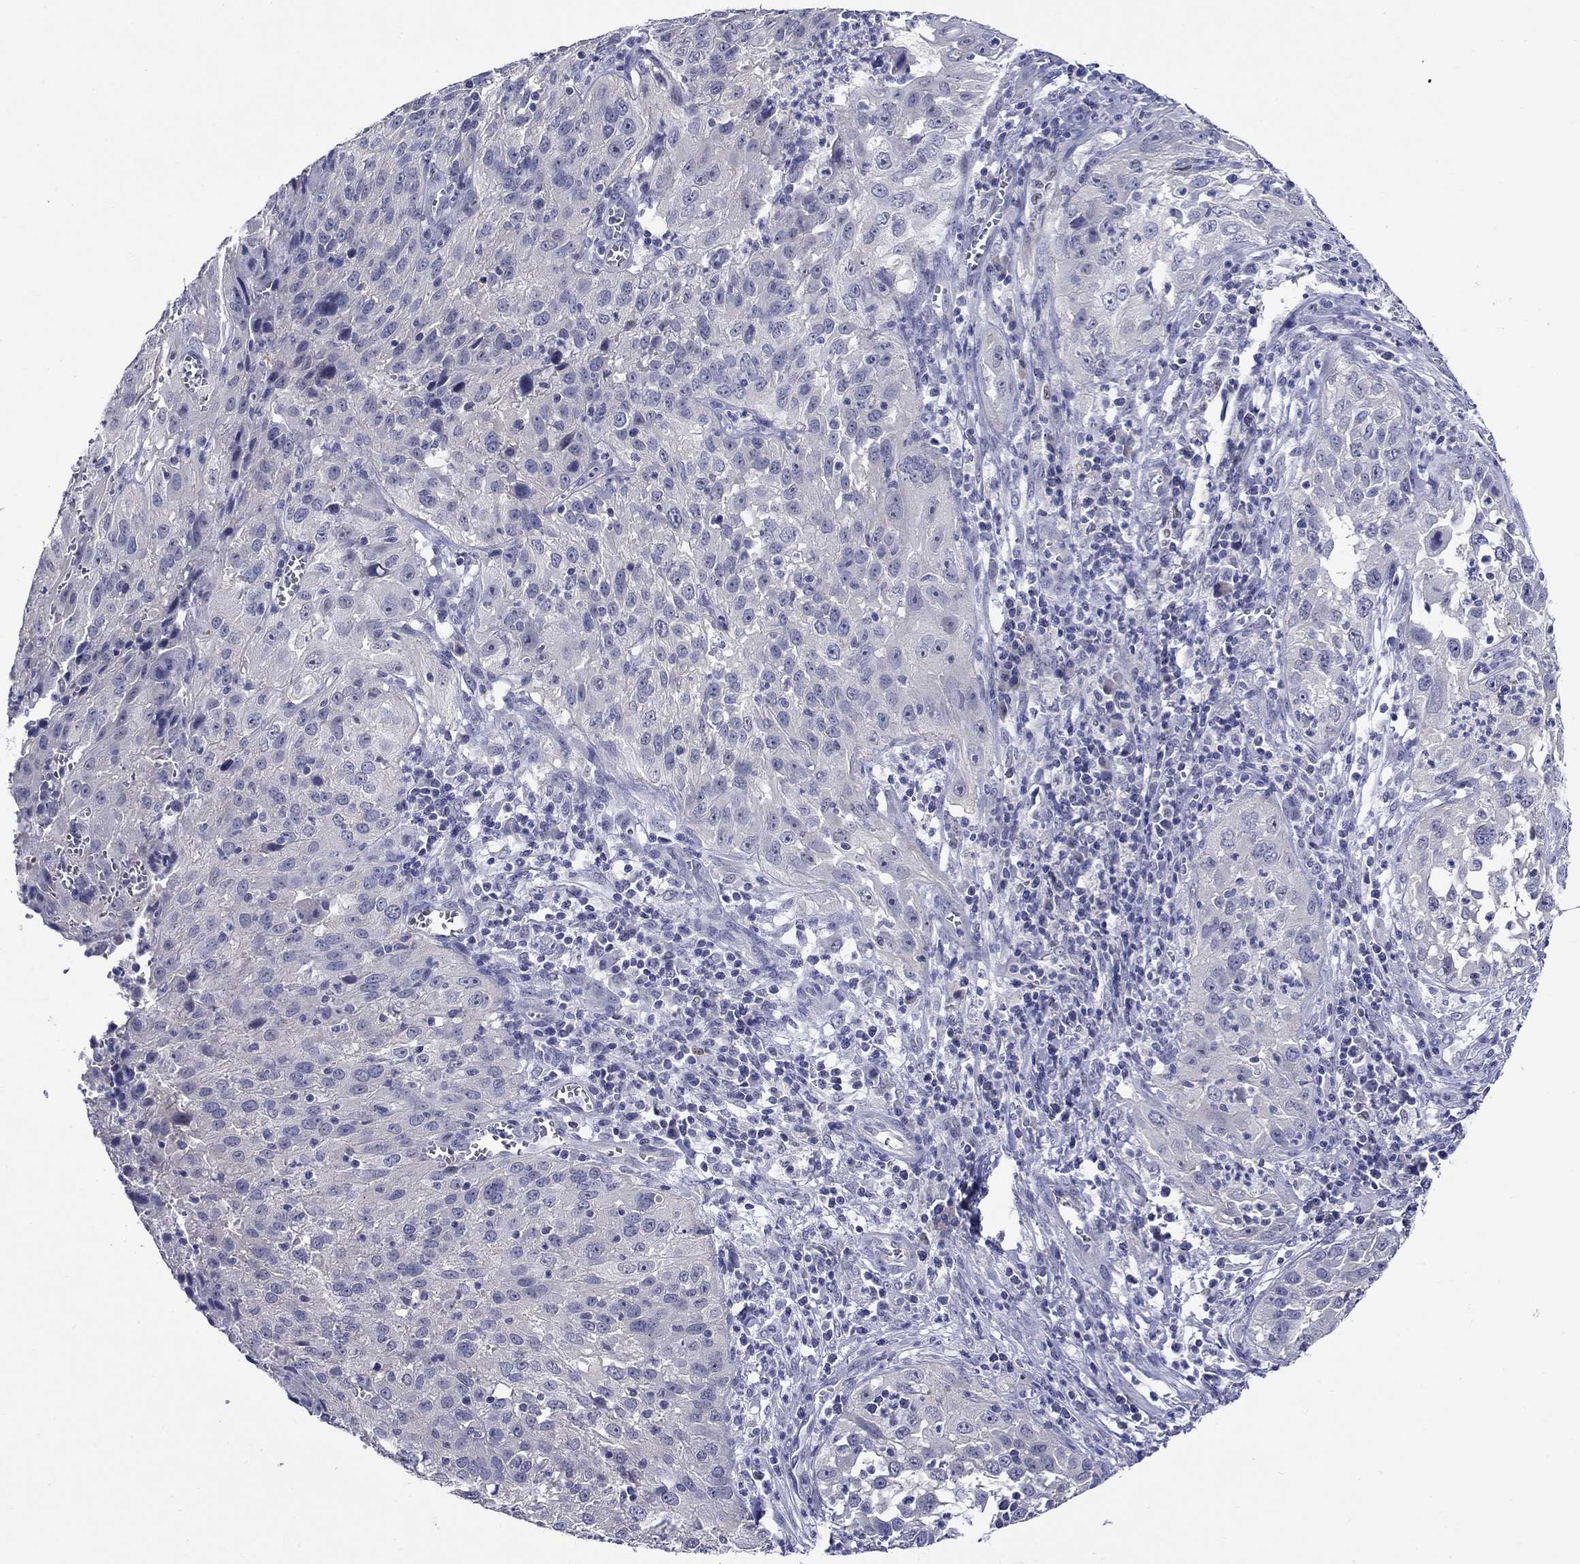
{"staining": {"intensity": "negative", "quantity": "none", "location": "none"}, "tissue": "cervical cancer", "cell_type": "Tumor cells", "image_type": "cancer", "snomed": [{"axis": "morphology", "description": "Squamous cell carcinoma, NOS"}, {"axis": "topography", "description": "Cervix"}], "caption": "Immunohistochemical staining of human cervical cancer (squamous cell carcinoma) shows no significant positivity in tumor cells.", "gene": "SLC30A3", "patient": {"sex": "female", "age": 32}}